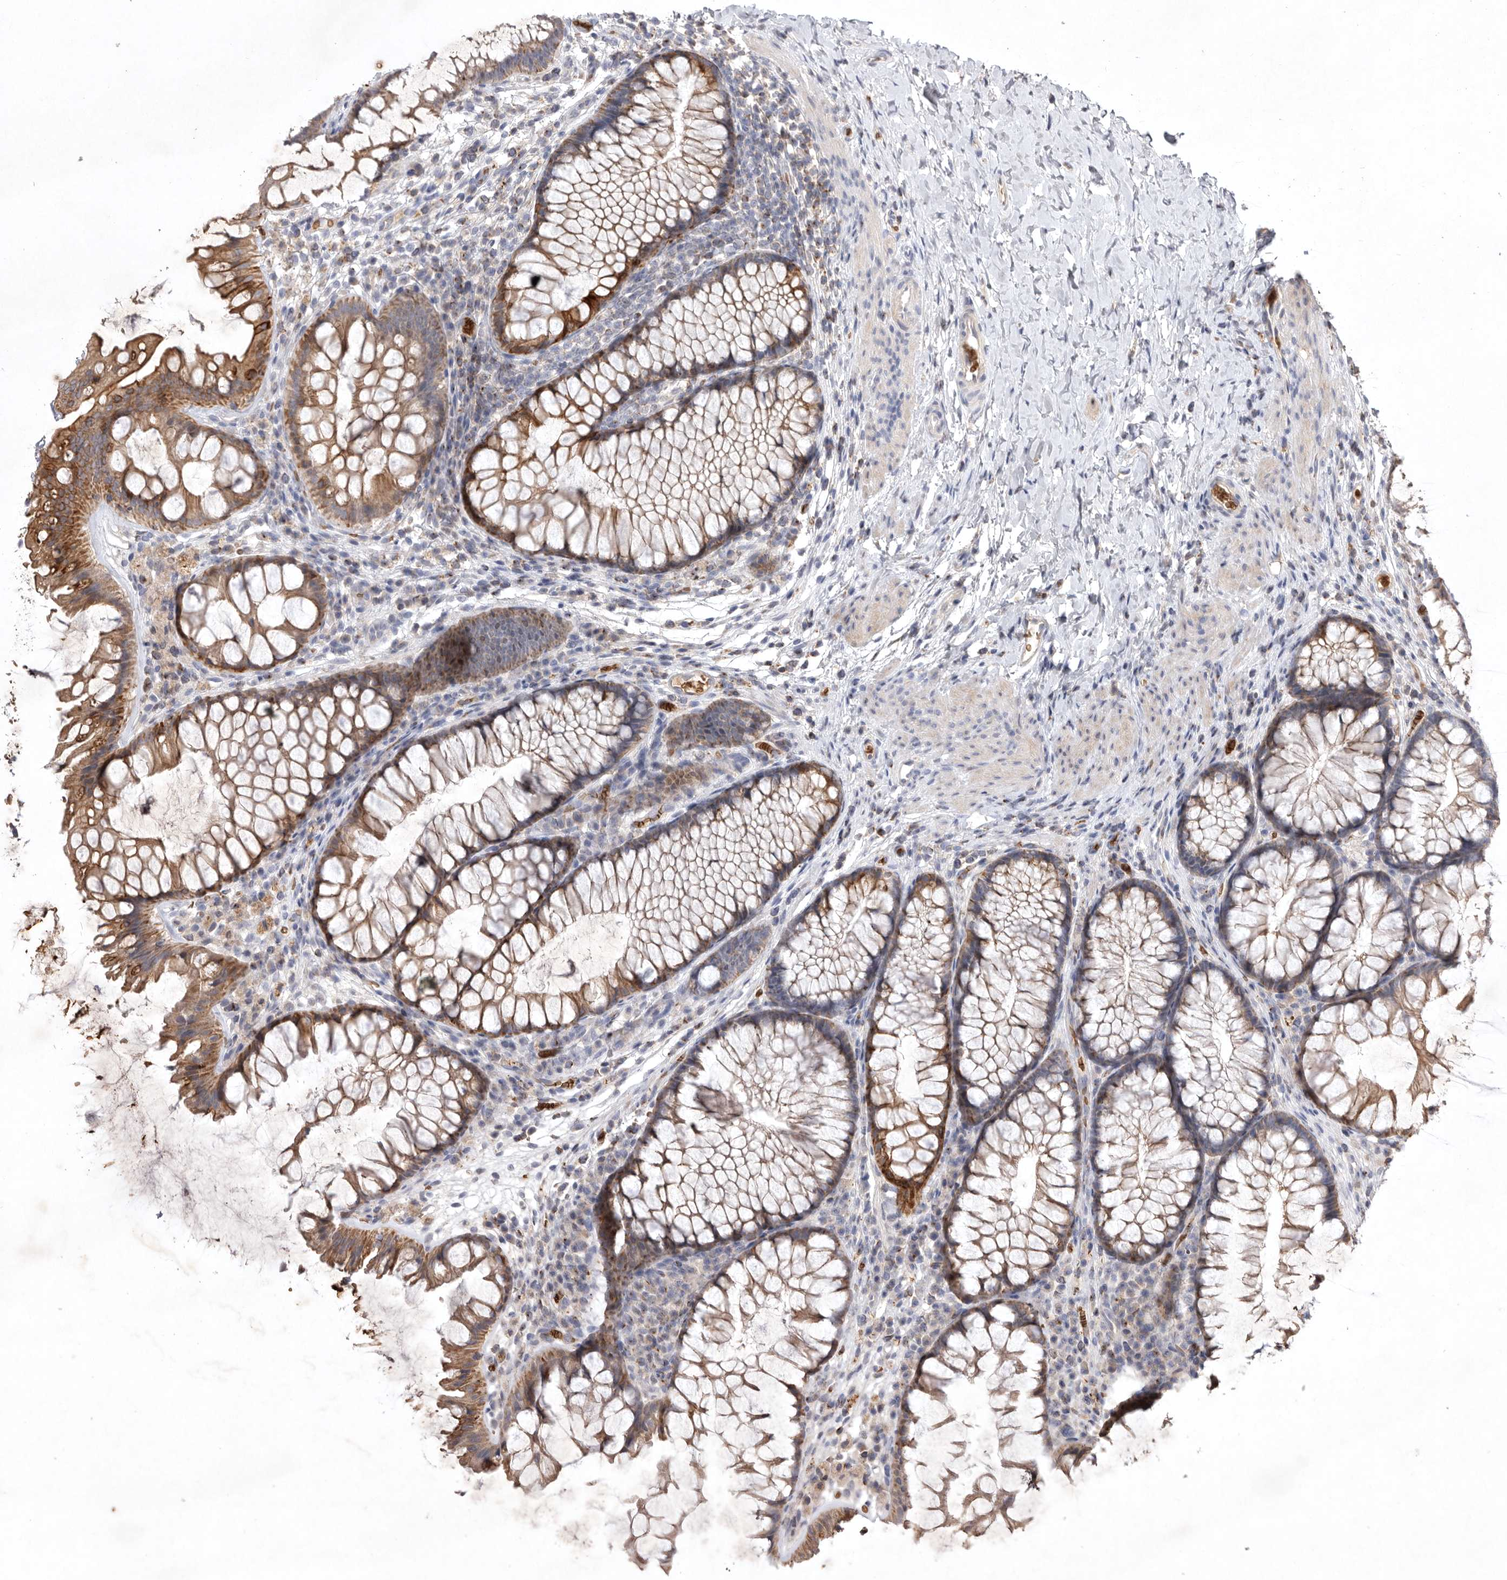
{"staining": {"intensity": "negative", "quantity": "none", "location": "none"}, "tissue": "colon", "cell_type": "Endothelial cells", "image_type": "normal", "snomed": [{"axis": "morphology", "description": "Normal tissue, NOS"}, {"axis": "topography", "description": "Colon"}], "caption": "Endothelial cells show no significant protein staining in unremarkable colon. The staining was performed using DAB to visualize the protein expression in brown, while the nuclei were stained in blue with hematoxylin (Magnification: 20x).", "gene": "TNFSF14", "patient": {"sex": "female", "age": 62}}